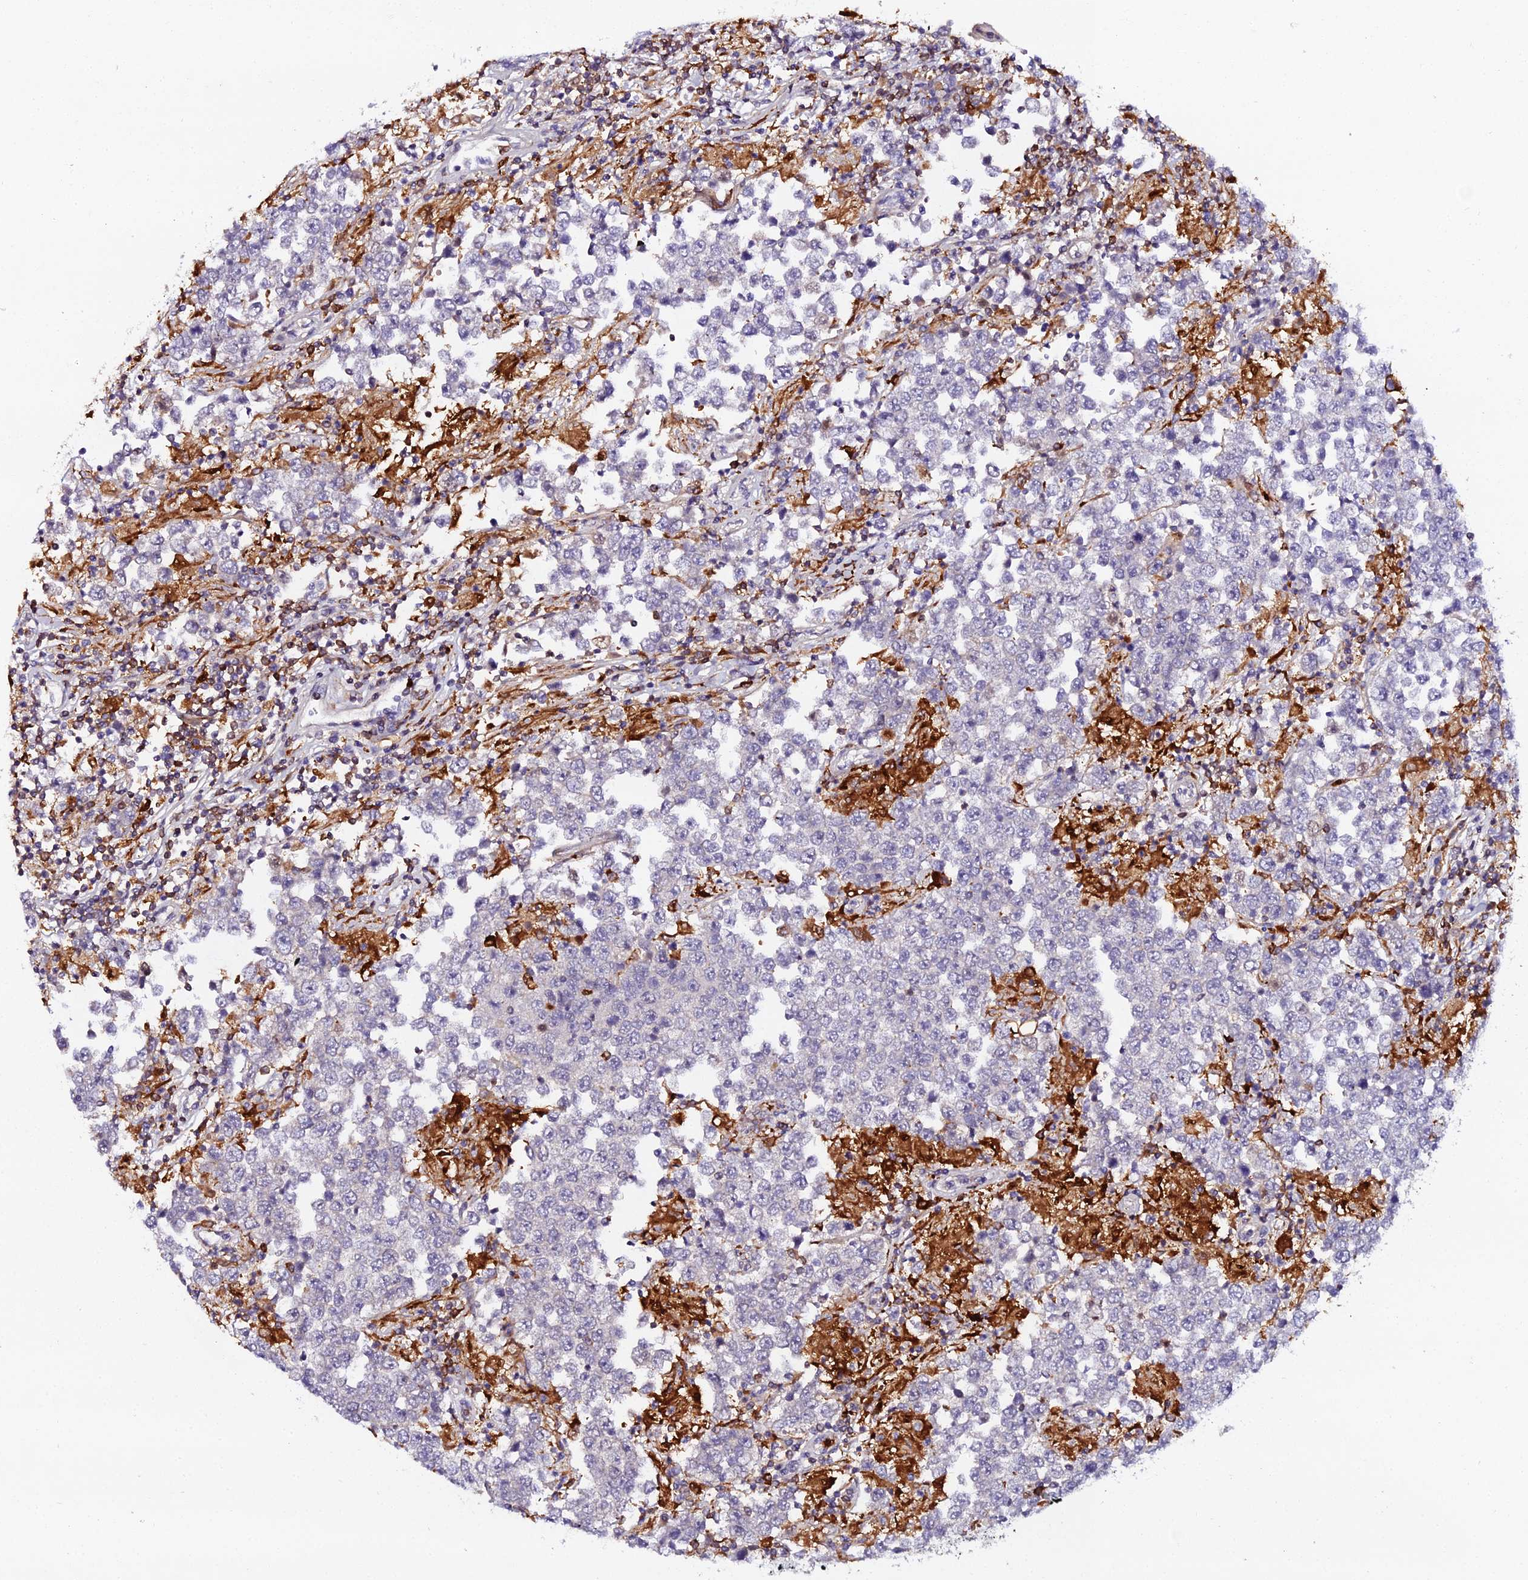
{"staining": {"intensity": "negative", "quantity": "none", "location": "none"}, "tissue": "testis cancer", "cell_type": "Tumor cells", "image_type": "cancer", "snomed": [{"axis": "morphology", "description": "Normal tissue, NOS"}, {"axis": "morphology", "description": "Urothelial carcinoma, High grade"}, {"axis": "morphology", "description": "Seminoma, NOS"}, {"axis": "morphology", "description": "Carcinoma, Embryonal, NOS"}, {"axis": "topography", "description": "Urinary bladder"}, {"axis": "topography", "description": "Testis"}], "caption": "Tumor cells are negative for brown protein staining in testis cancer (embryonal carcinoma). Nuclei are stained in blue.", "gene": "IL4I1", "patient": {"sex": "male", "age": 41}}